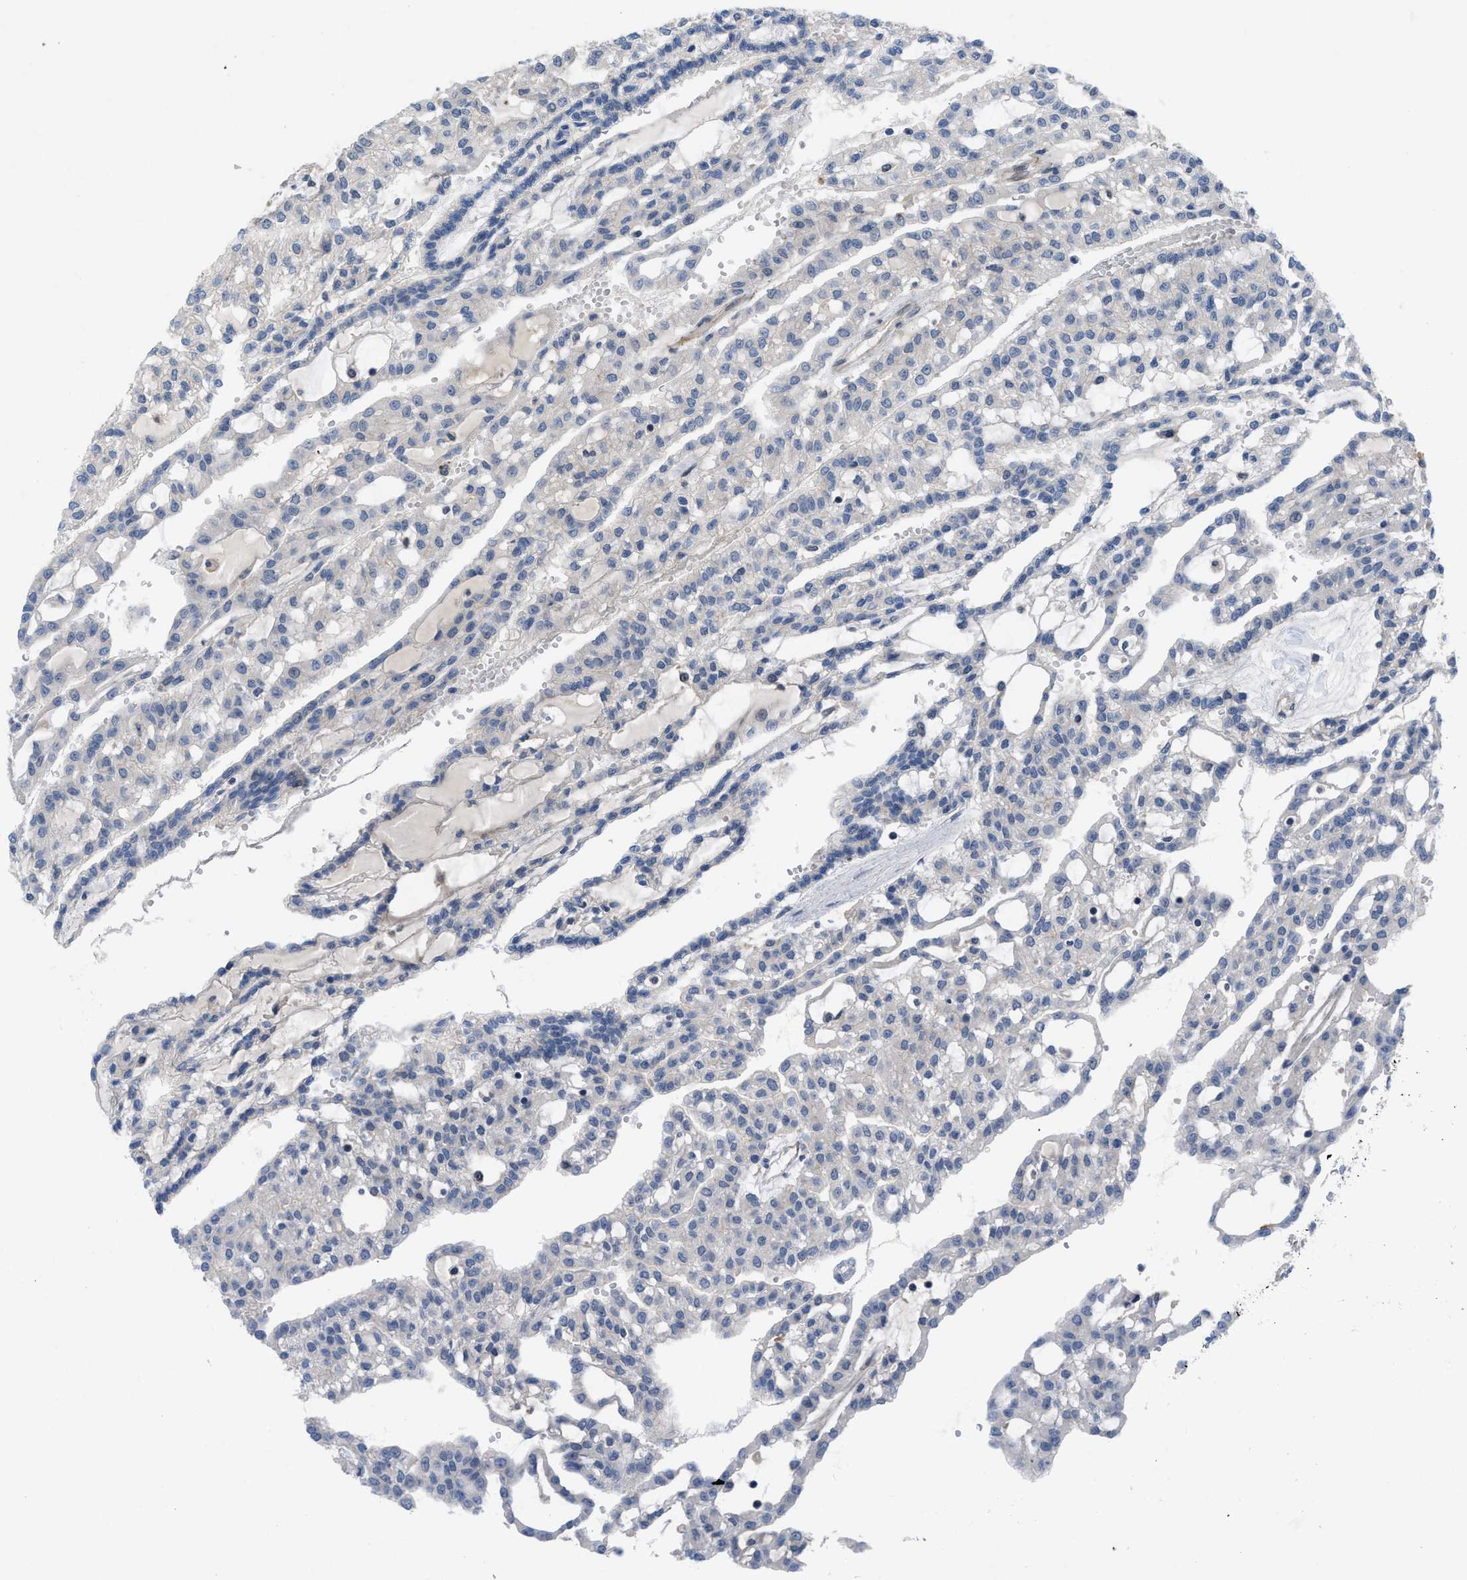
{"staining": {"intensity": "negative", "quantity": "none", "location": "none"}, "tissue": "renal cancer", "cell_type": "Tumor cells", "image_type": "cancer", "snomed": [{"axis": "morphology", "description": "Adenocarcinoma, NOS"}, {"axis": "topography", "description": "Kidney"}], "caption": "Tumor cells are negative for brown protein staining in renal cancer.", "gene": "IL17RE", "patient": {"sex": "male", "age": 63}}